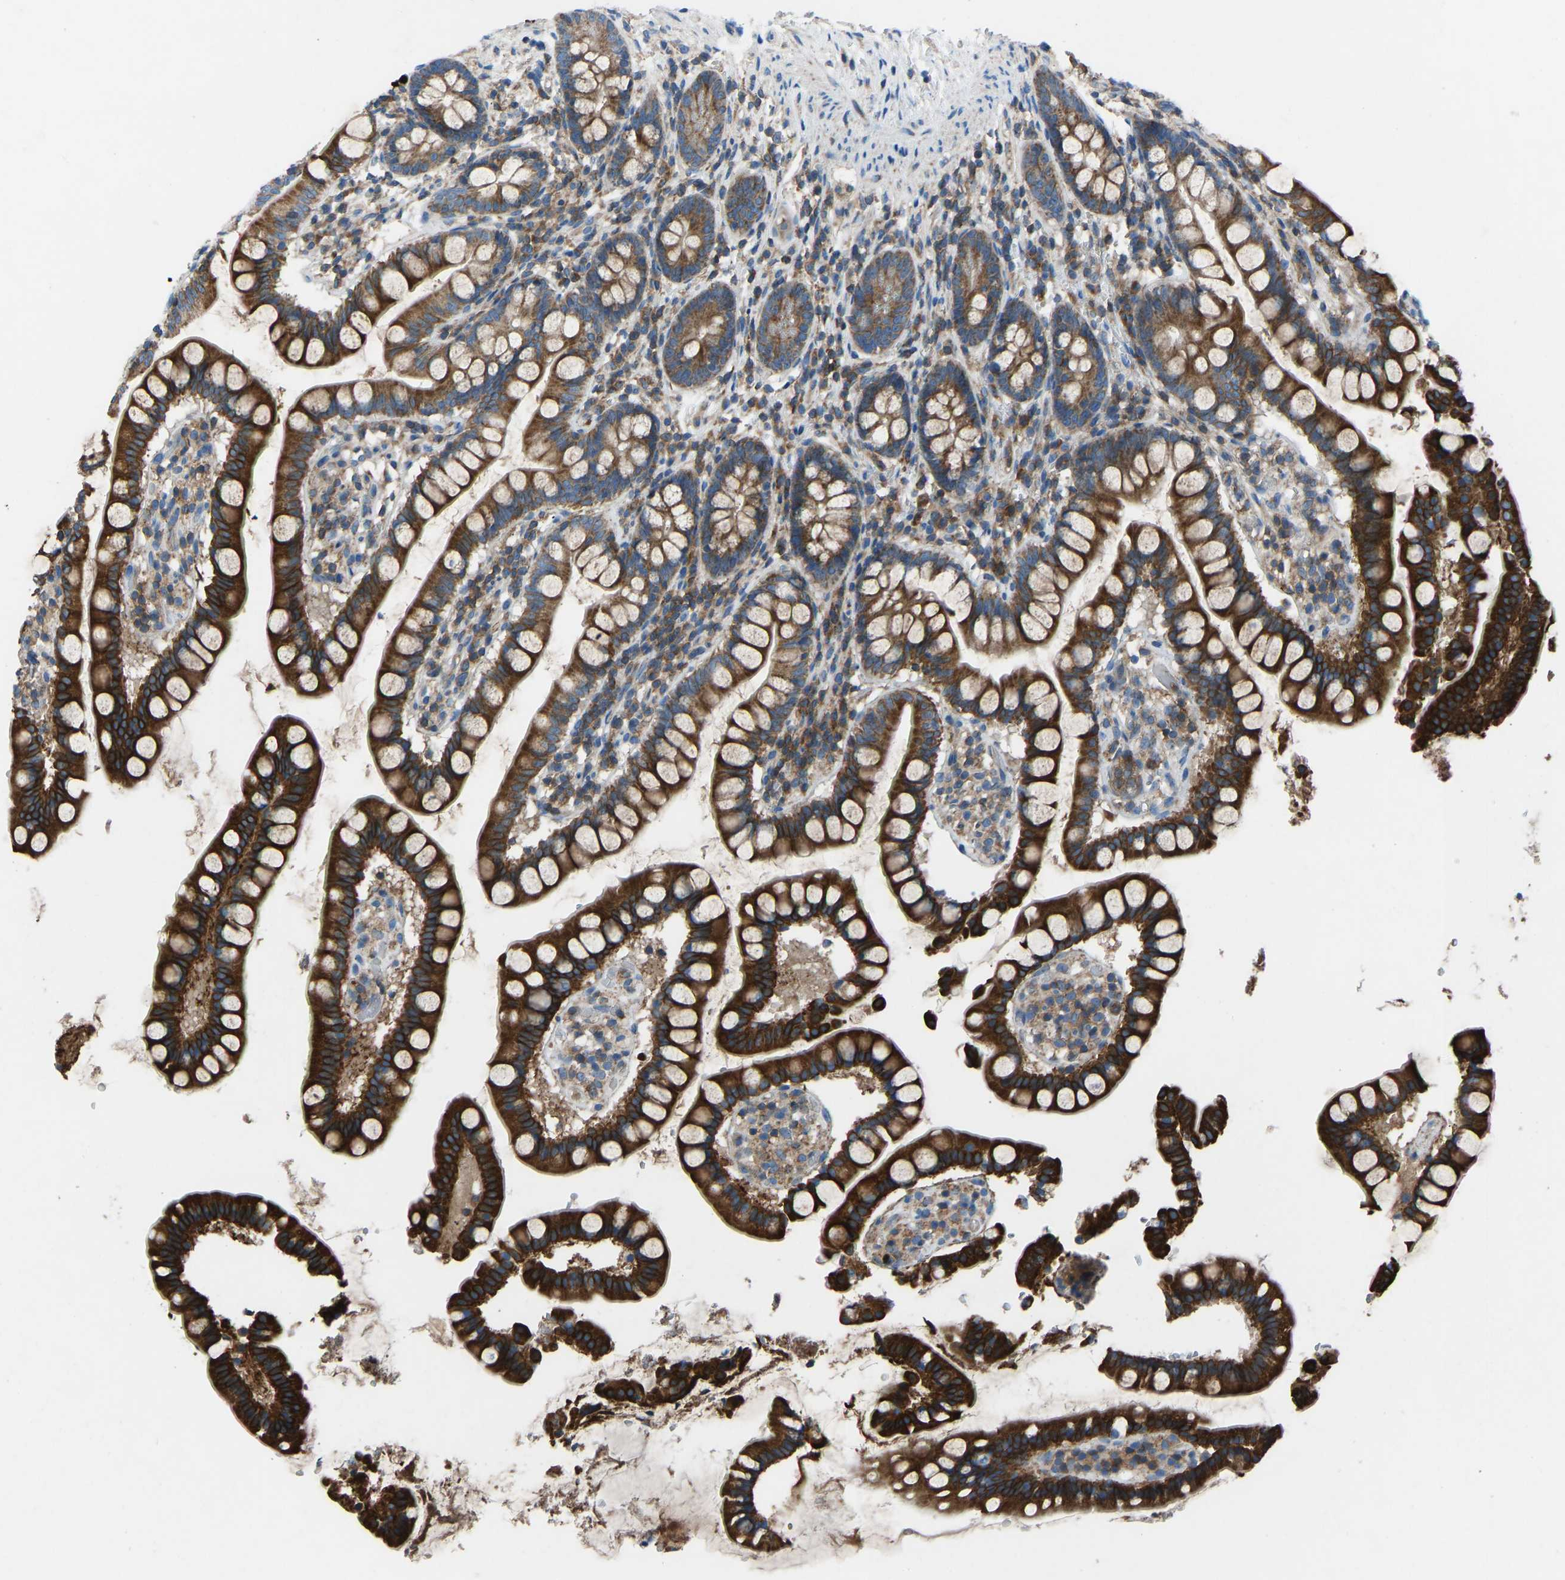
{"staining": {"intensity": "strong", "quantity": ">75%", "location": "cytoplasmic/membranous"}, "tissue": "small intestine", "cell_type": "Glandular cells", "image_type": "normal", "snomed": [{"axis": "morphology", "description": "Normal tissue, NOS"}, {"axis": "topography", "description": "Small intestine"}], "caption": "The image reveals staining of benign small intestine, revealing strong cytoplasmic/membranous protein staining (brown color) within glandular cells.", "gene": "GRK6", "patient": {"sex": "female", "age": 84}}